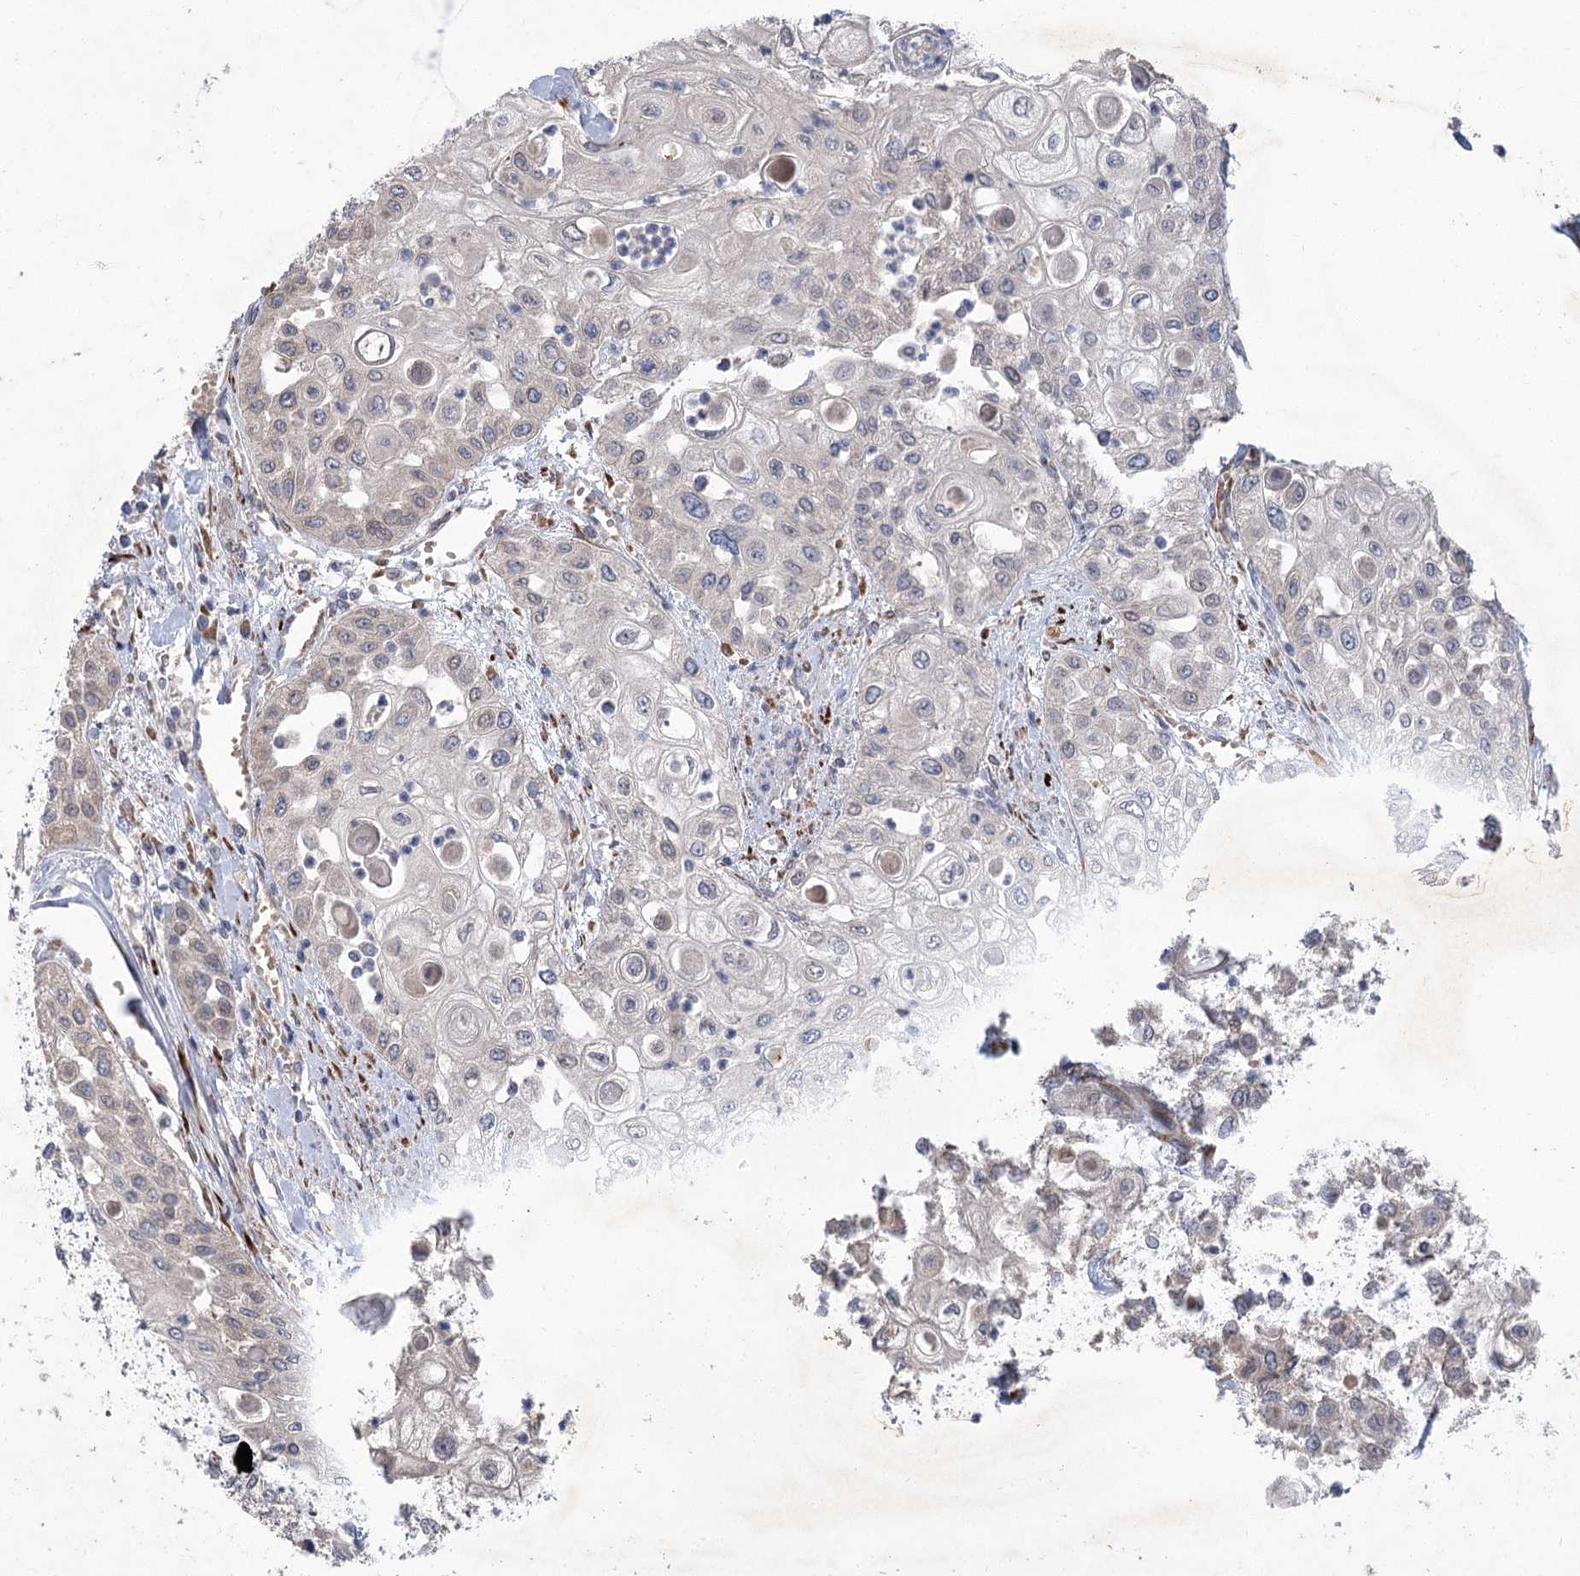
{"staining": {"intensity": "negative", "quantity": "none", "location": "none"}, "tissue": "urothelial cancer", "cell_type": "Tumor cells", "image_type": "cancer", "snomed": [{"axis": "morphology", "description": "Urothelial carcinoma, High grade"}, {"axis": "topography", "description": "Urinary bladder"}], "caption": "A photomicrograph of human urothelial carcinoma (high-grade) is negative for staining in tumor cells. (Immunohistochemistry (ihc), brightfield microscopy, high magnification).", "gene": "GCNT4", "patient": {"sex": "female", "age": 79}}